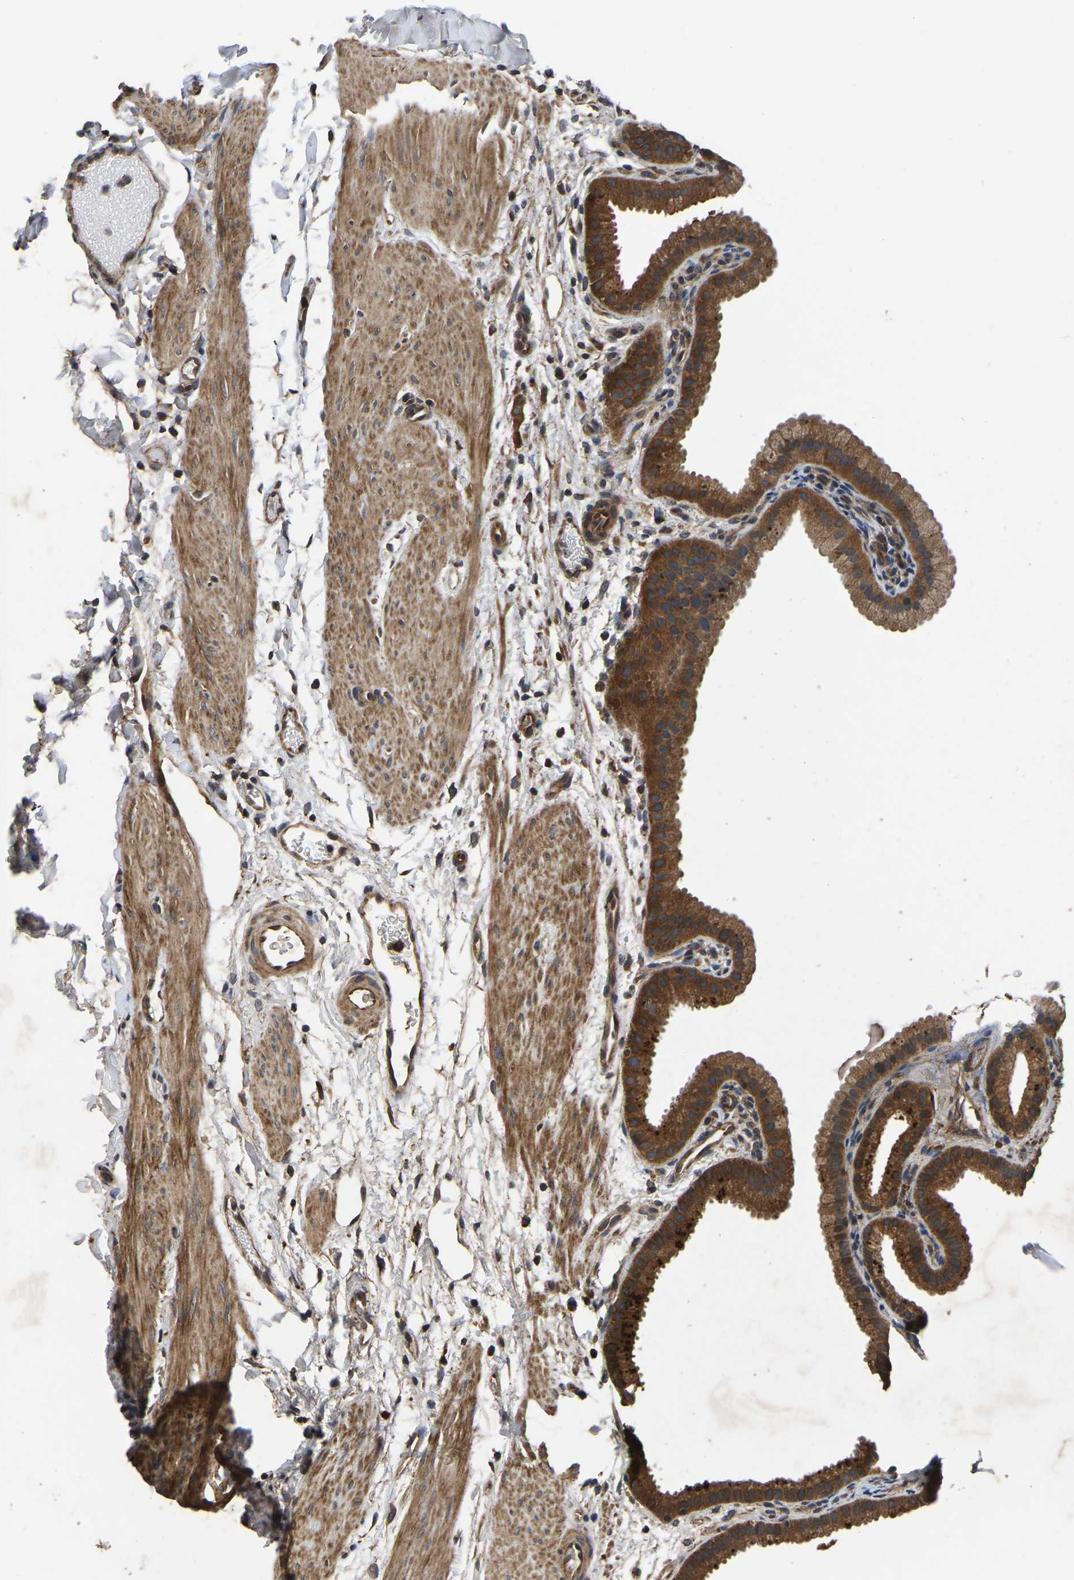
{"staining": {"intensity": "strong", "quantity": ">75%", "location": "cytoplasmic/membranous"}, "tissue": "gallbladder", "cell_type": "Glandular cells", "image_type": "normal", "snomed": [{"axis": "morphology", "description": "Normal tissue, NOS"}, {"axis": "topography", "description": "Gallbladder"}], "caption": "A high-resolution histopathology image shows immunohistochemistry (IHC) staining of unremarkable gallbladder, which reveals strong cytoplasmic/membranous staining in about >75% of glandular cells.", "gene": "CRYZL1", "patient": {"sex": "female", "age": 64}}